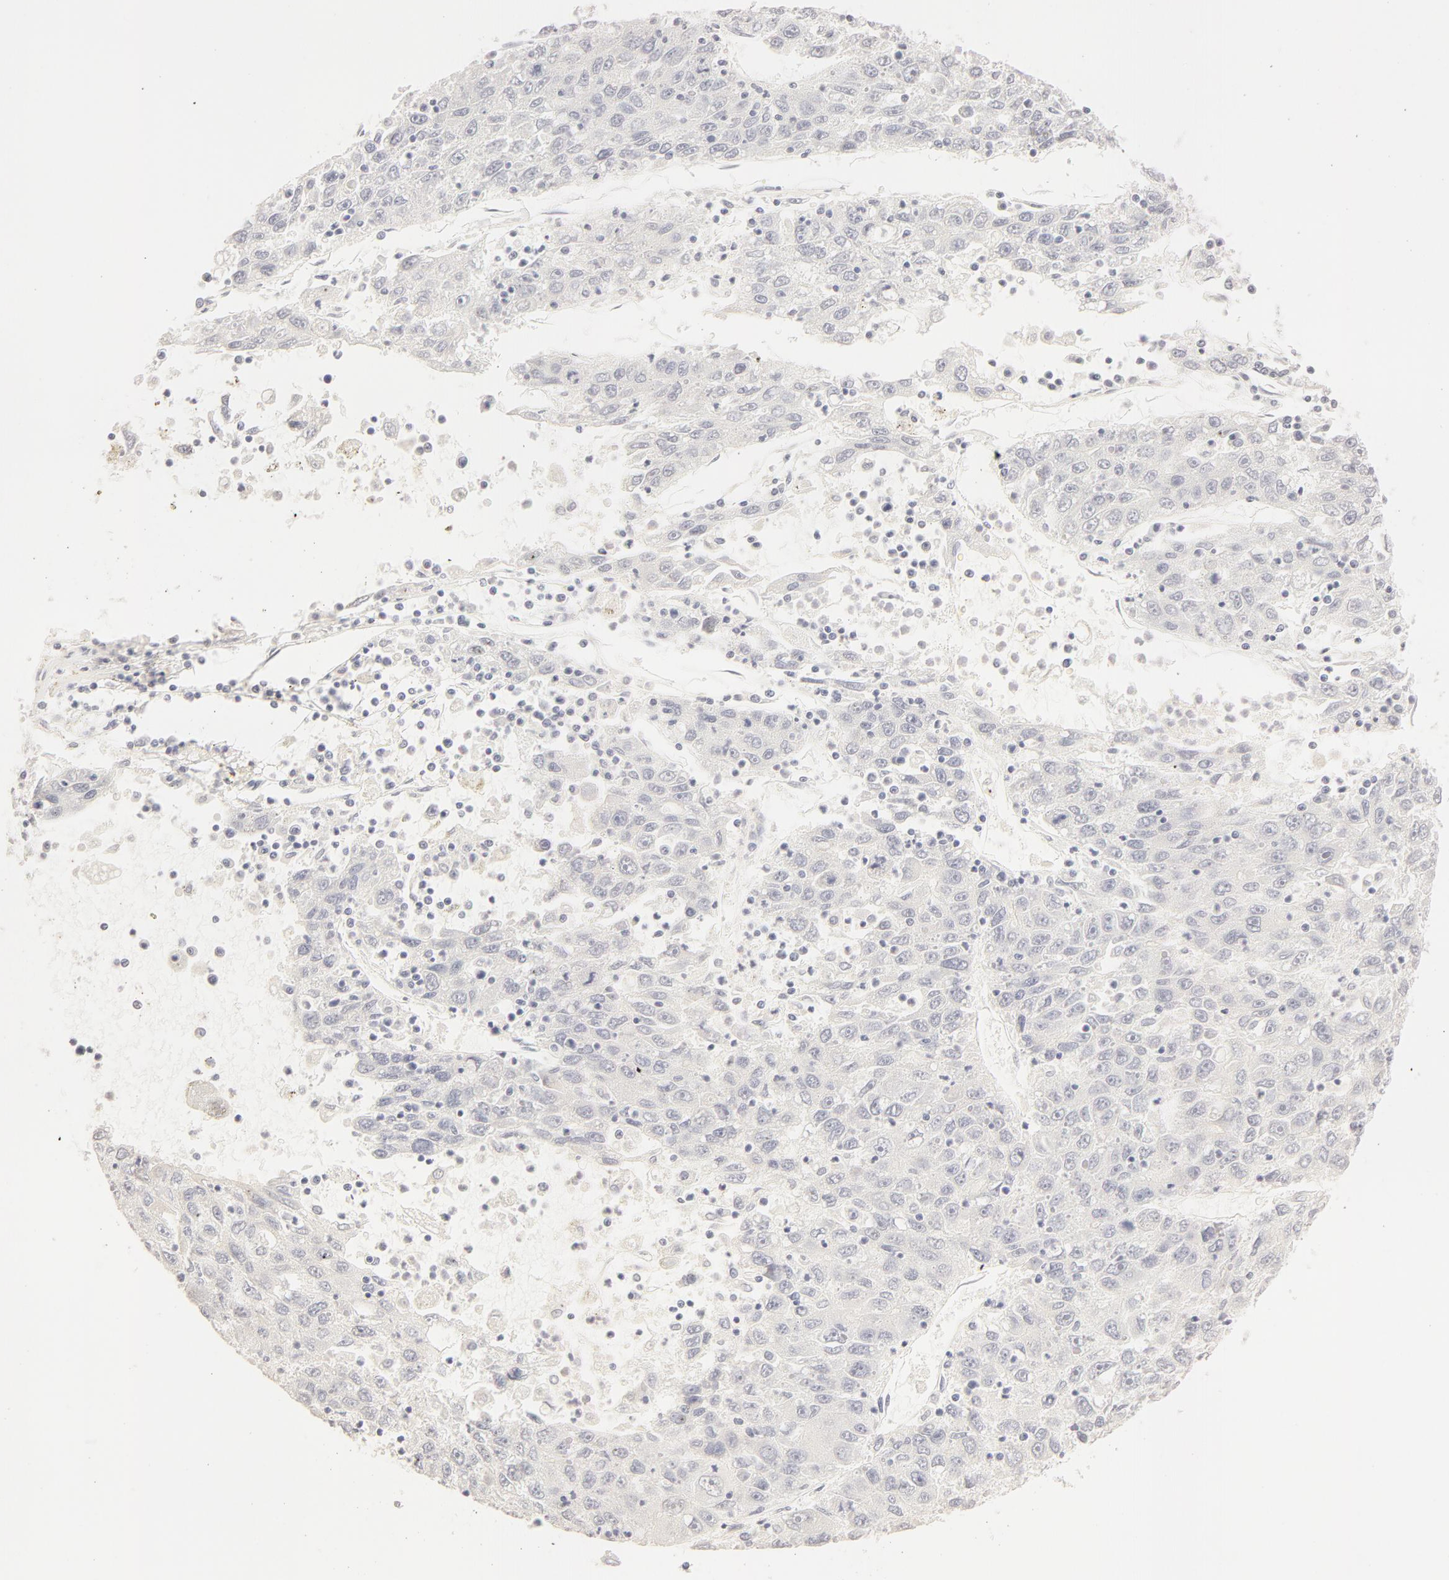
{"staining": {"intensity": "negative", "quantity": "none", "location": "none"}, "tissue": "liver cancer", "cell_type": "Tumor cells", "image_type": "cancer", "snomed": [{"axis": "morphology", "description": "Carcinoma, Hepatocellular, NOS"}, {"axis": "topography", "description": "Liver"}], "caption": "DAB (3,3'-diaminobenzidine) immunohistochemical staining of liver cancer (hepatocellular carcinoma) reveals no significant expression in tumor cells.", "gene": "LGALS7B", "patient": {"sex": "male", "age": 49}}